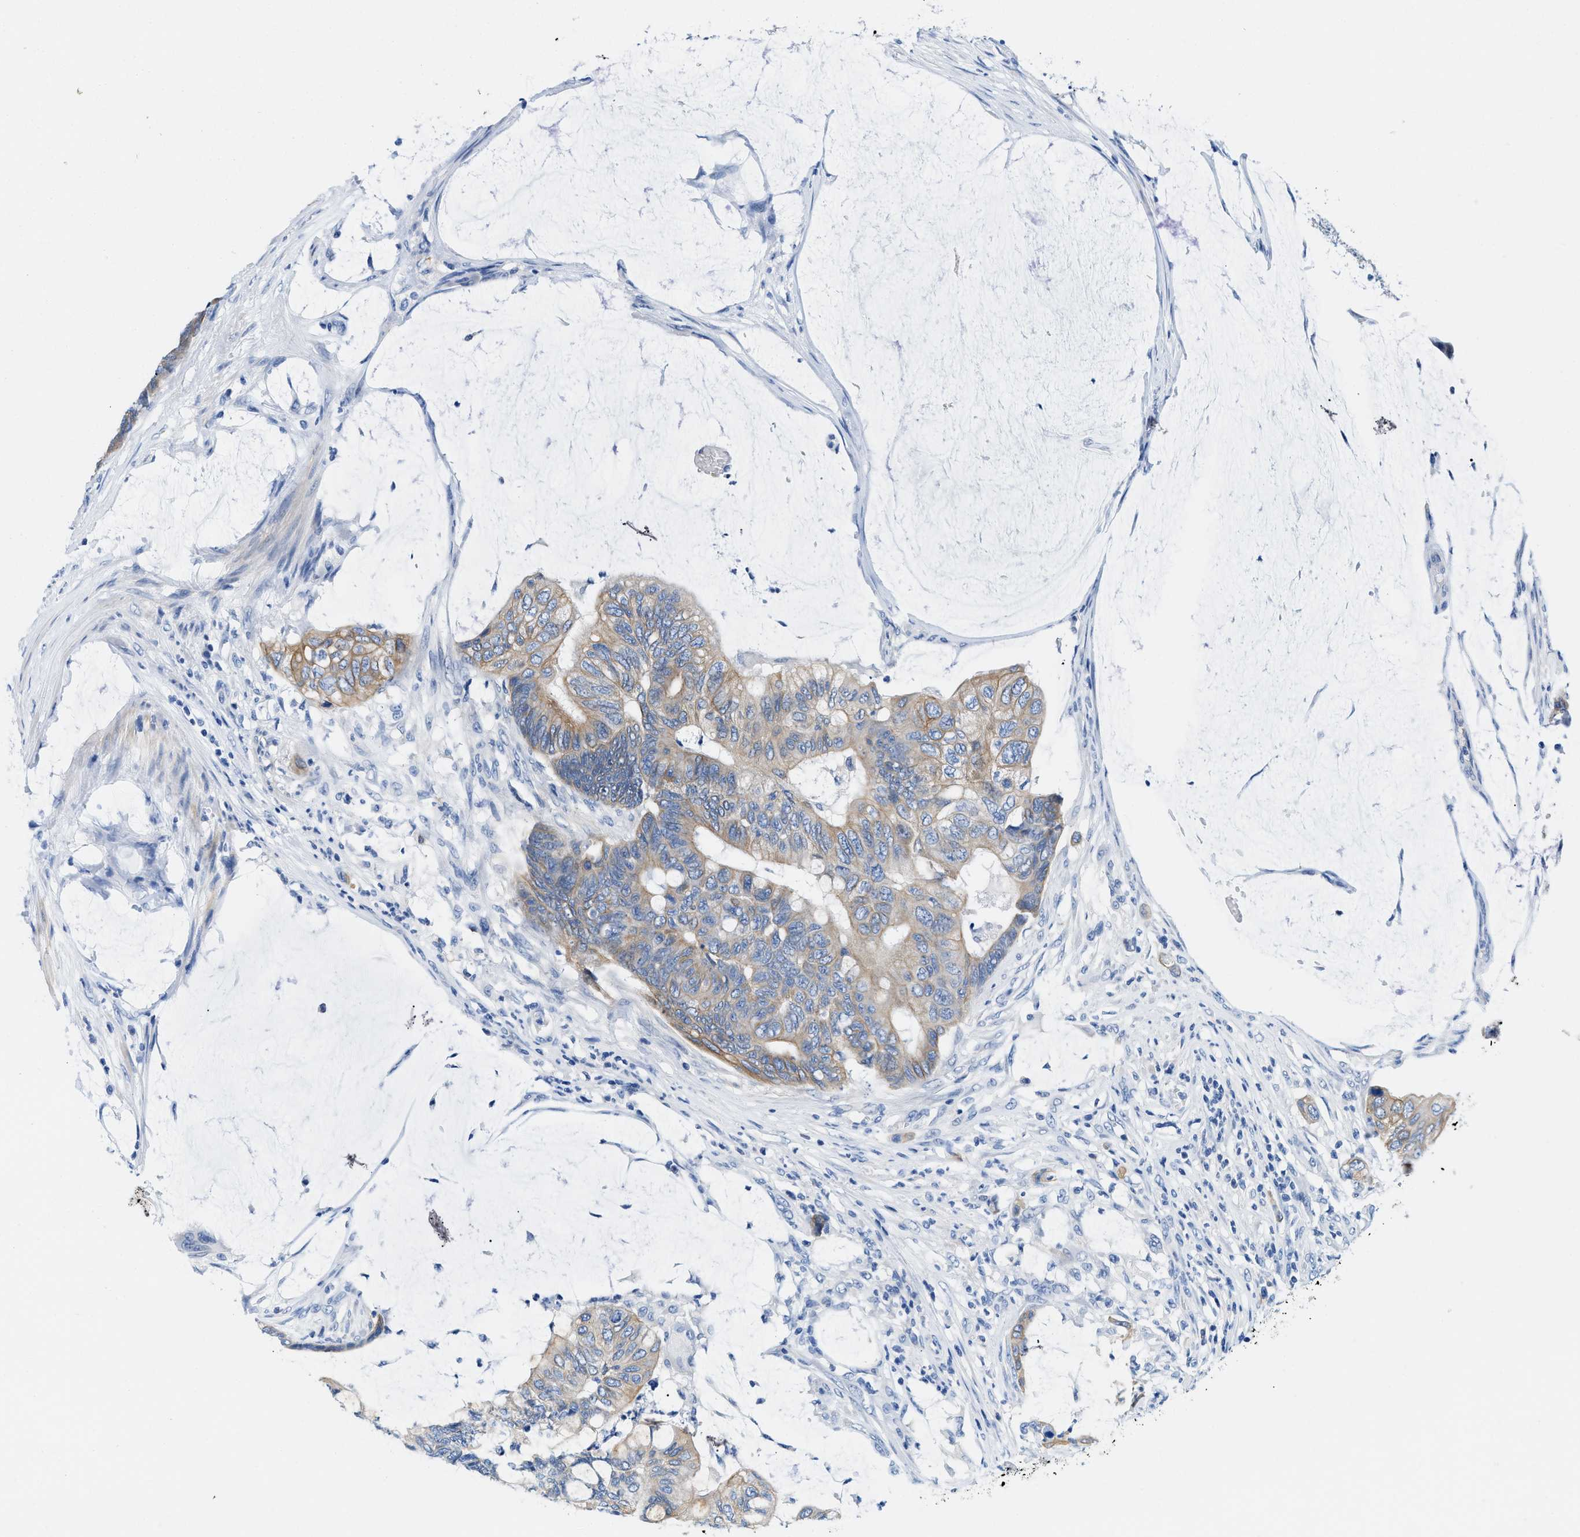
{"staining": {"intensity": "weak", "quantity": "25%-75%", "location": "cytoplasmic/membranous"}, "tissue": "colorectal cancer", "cell_type": "Tumor cells", "image_type": "cancer", "snomed": [{"axis": "morphology", "description": "Normal tissue, NOS"}, {"axis": "morphology", "description": "Adenocarcinoma, NOS"}, {"axis": "topography", "description": "Rectum"}], "caption": "Immunohistochemical staining of colorectal cancer displays weak cytoplasmic/membranous protein staining in approximately 25%-75% of tumor cells.", "gene": "BPGM", "patient": {"sex": "male", "age": 92}}